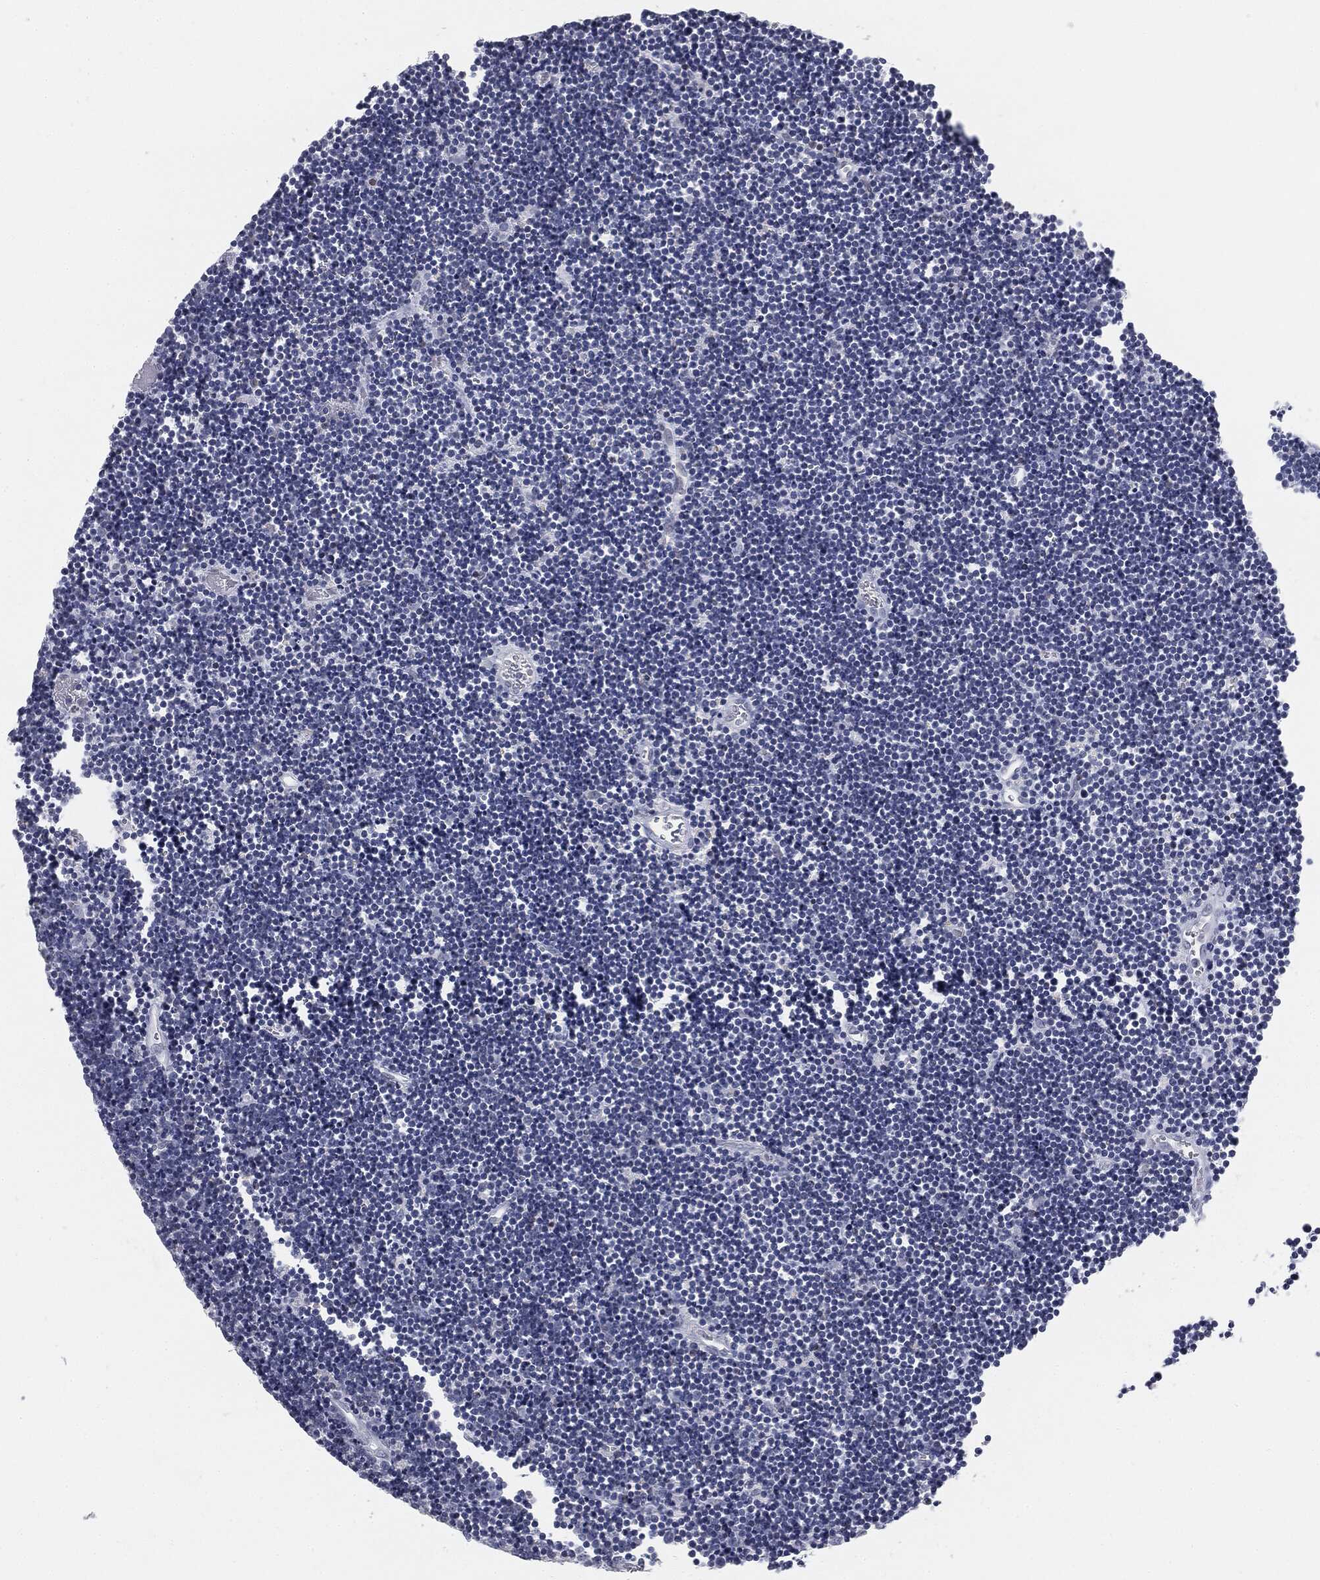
{"staining": {"intensity": "negative", "quantity": "none", "location": "none"}, "tissue": "lymphoma", "cell_type": "Tumor cells", "image_type": "cancer", "snomed": [{"axis": "morphology", "description": "Malignant lymphoma, non-Hodgkin's type, Low grade"}, {"axis": "topography", "description": "Brain"}], "caption": "Tumor cells show no significant positivity in low-grade malignant lymphoma, non-Hodgkin's type.", "gene": "ALDOB", "patient": {"sex": "female", "age": 66}}